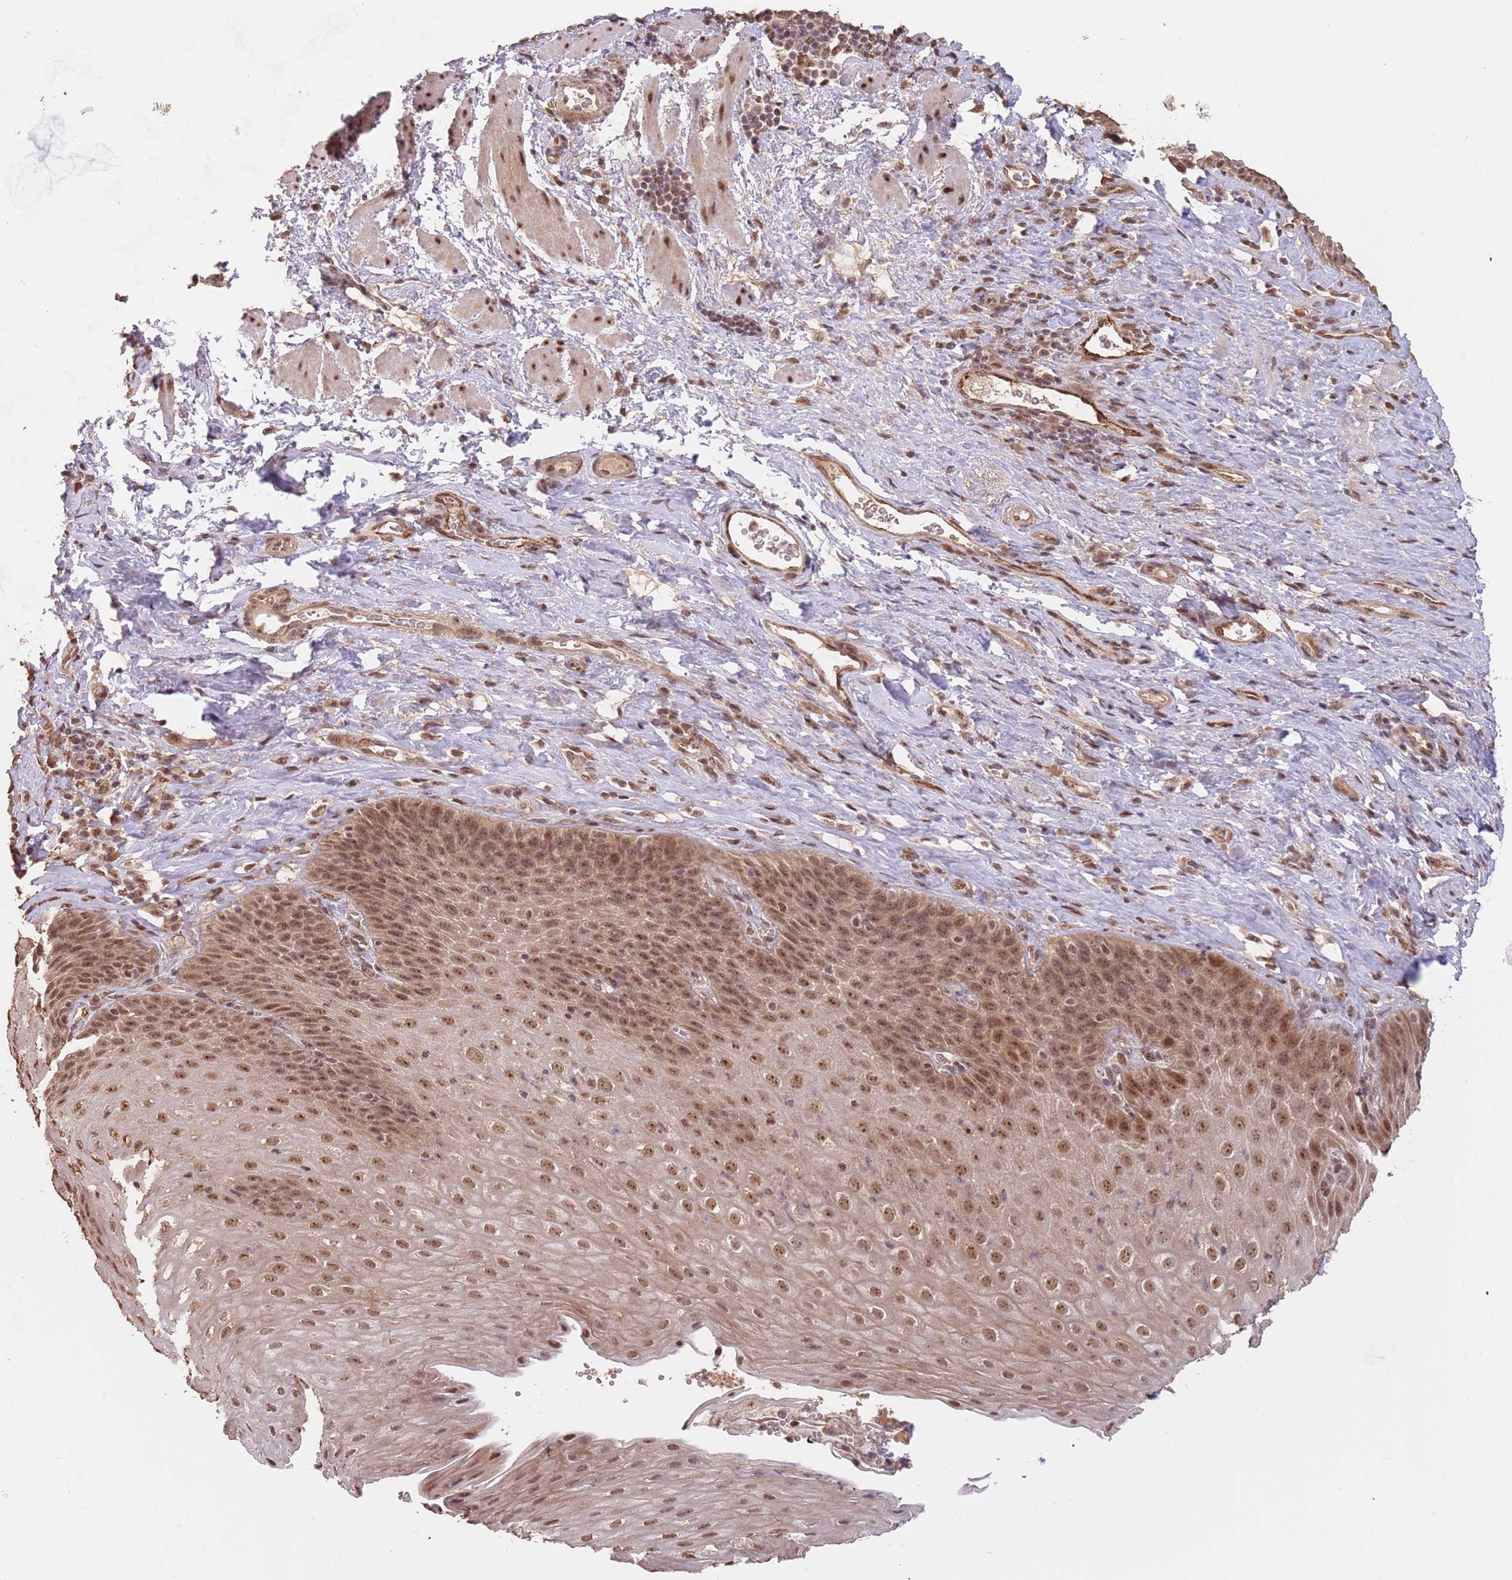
{"staining": {"intensity": "moderate", "quantity": ">75%", "location": "cytoplasmic/membranous,nuclear"}, "tissue": "esophagus", "cell_type": "Squamous epithelial cells", "image_type": "normal", "snomed": [{"axis": "morphology", "description": "Normal tissue, NOS"}, {"axis": "topography", "description": "Esophagus"}], "caption": "IHC image of unremarkable esophagus: human esophagus stained using immunohistochemistry (IHC) reveals medium levels of moderate protein expression localized specifically in the cytoplasmic/membranous,nuclear of squamous epithelial cells, appearing as a cytoplasmic/membranous,nuclear brown color.", "gene": "RFXANK", "patient": {"sex": "female", "age": 61}}